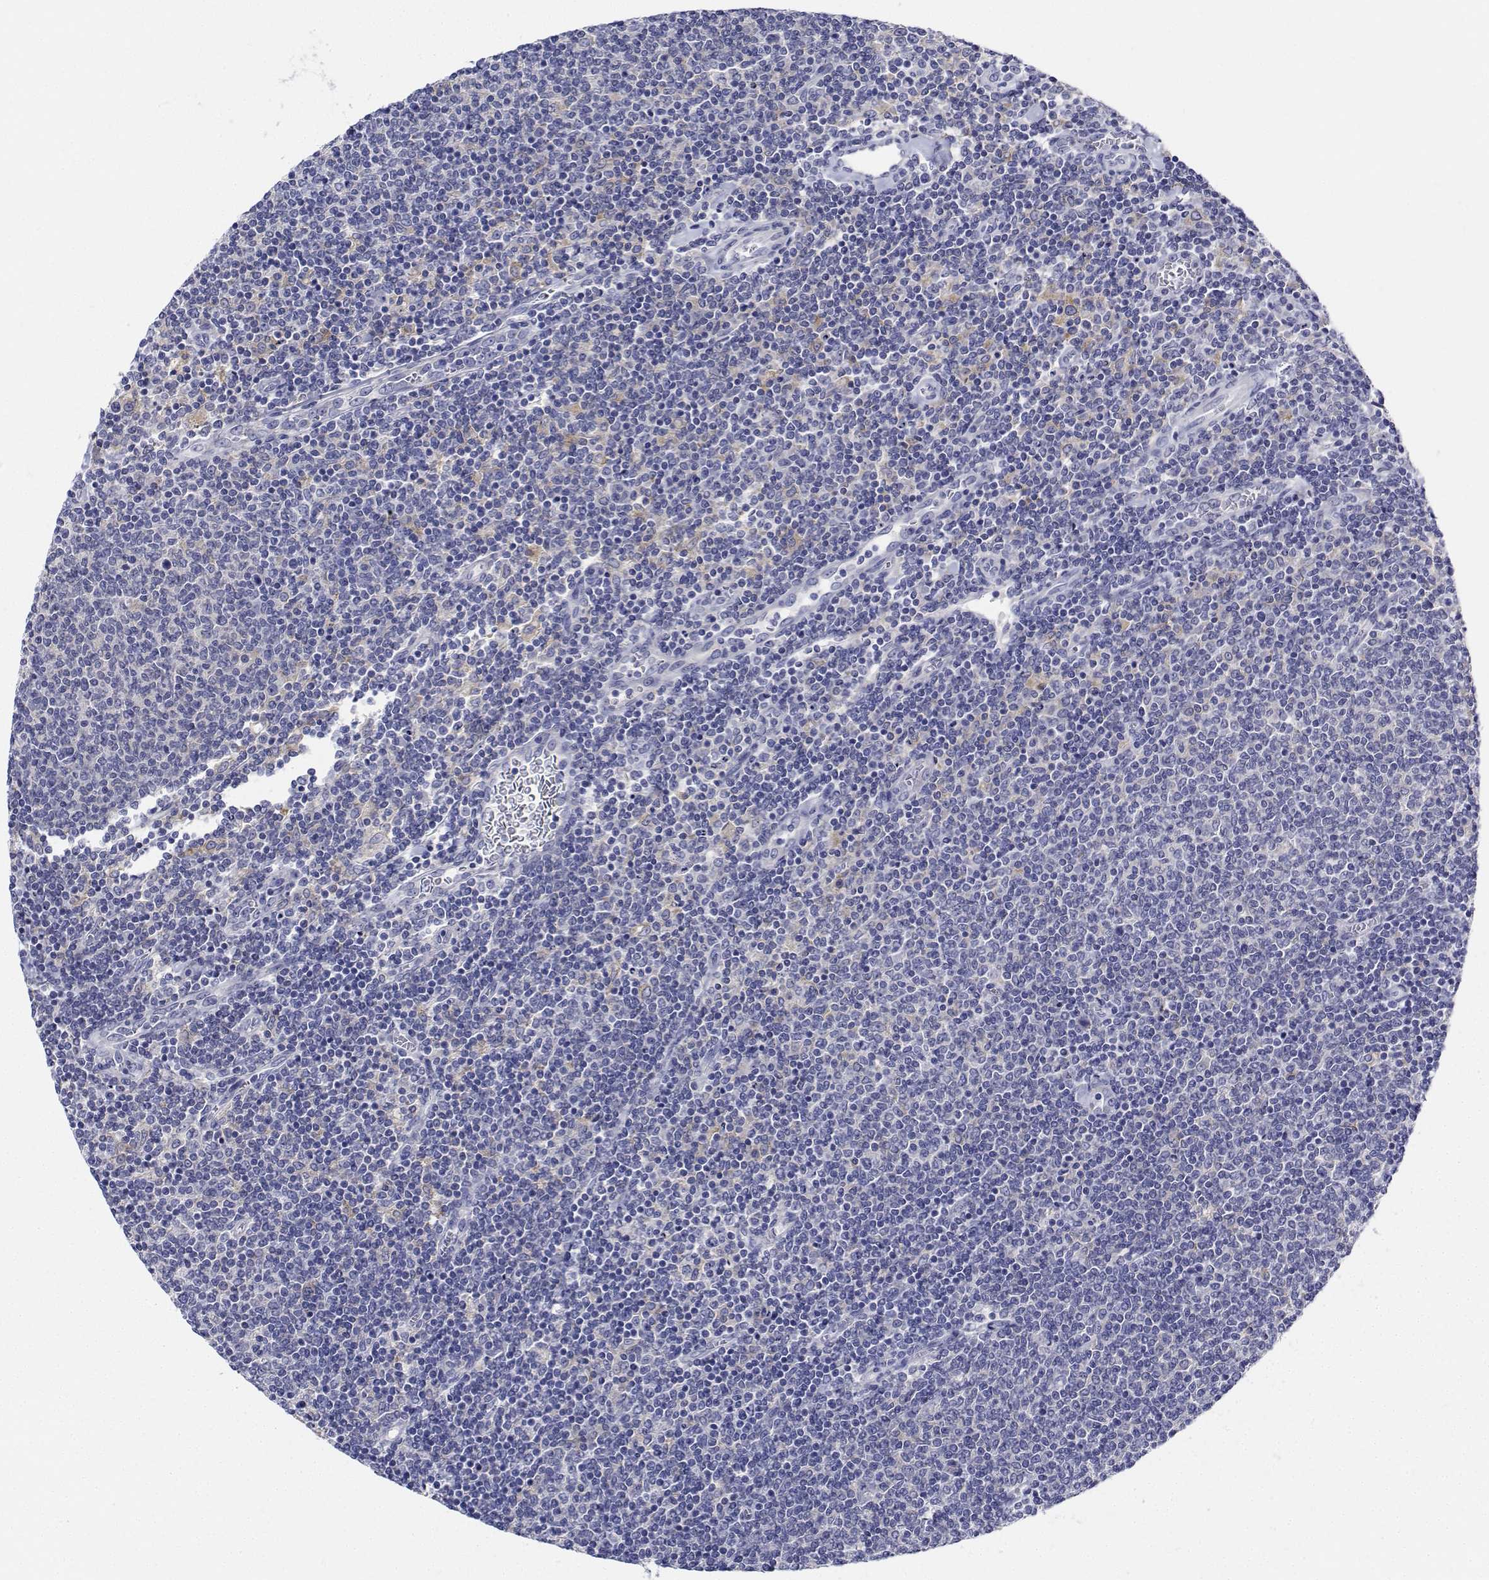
{"staining": {"intensity": "negative", "quantity": "none", "location": "none"}, "tissue": "lymphoma", "cell_type": "Tumor cells", "image_type": "cancer", "snomed": [{"axis": "morphology", "description": "Malignant lymphoma, non-Hodgkin's type, Low grade"}, {"axis": "topography", "description": "Lymph node"}], "caption": "The image shows no significant positivity in tumor cells of malignant lymphoma, non-Hodgkin's type (low-grade).", "gene": "CDHR3", "patient": {"sex": "male", "age": 52}}